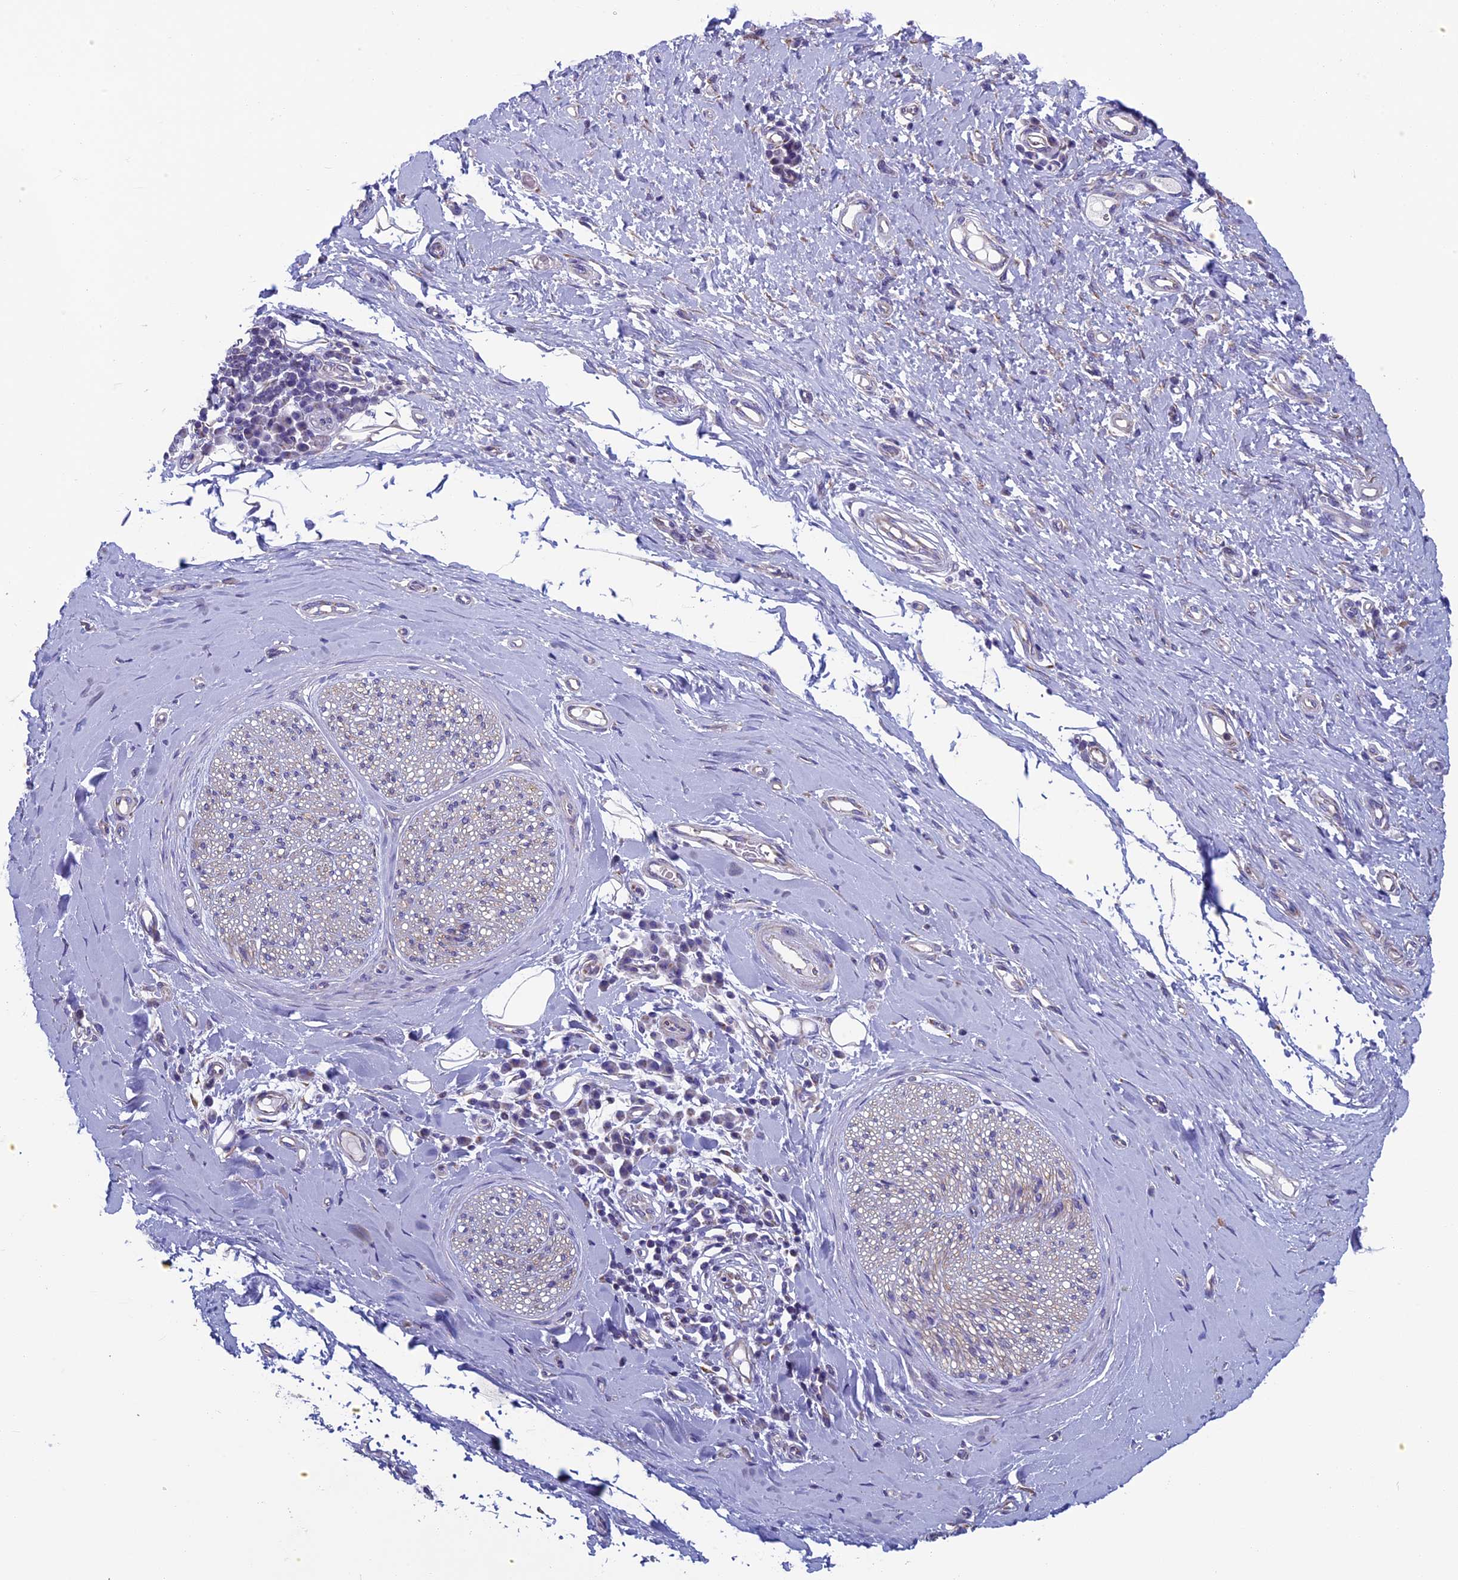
{"staining": {"intensity": "negative", "quantity": "none", "location": "none"}, "tissue": "adipose tissue", "cell_type": "Adipocytes", "image_type": "normal", "snomed": [{"axis": "morphology", "description": "Normal tissue, NOS"}, {"axis": "morphology", "description": "Adenocarcinoma, NOS"}, {"axis": "topography", "description": "Esophagus"}, {"axis": "topography", "description": "Stomach, upper"}, {"axis": "topography", "description": "Peripheral nerve tissue"}], "caption": "Image shows no significant protein positivity in adipocytes of unremarkable adipose tissue.", "gene": "MFSD12", "patient": {"sex": "male", "age": 62}}